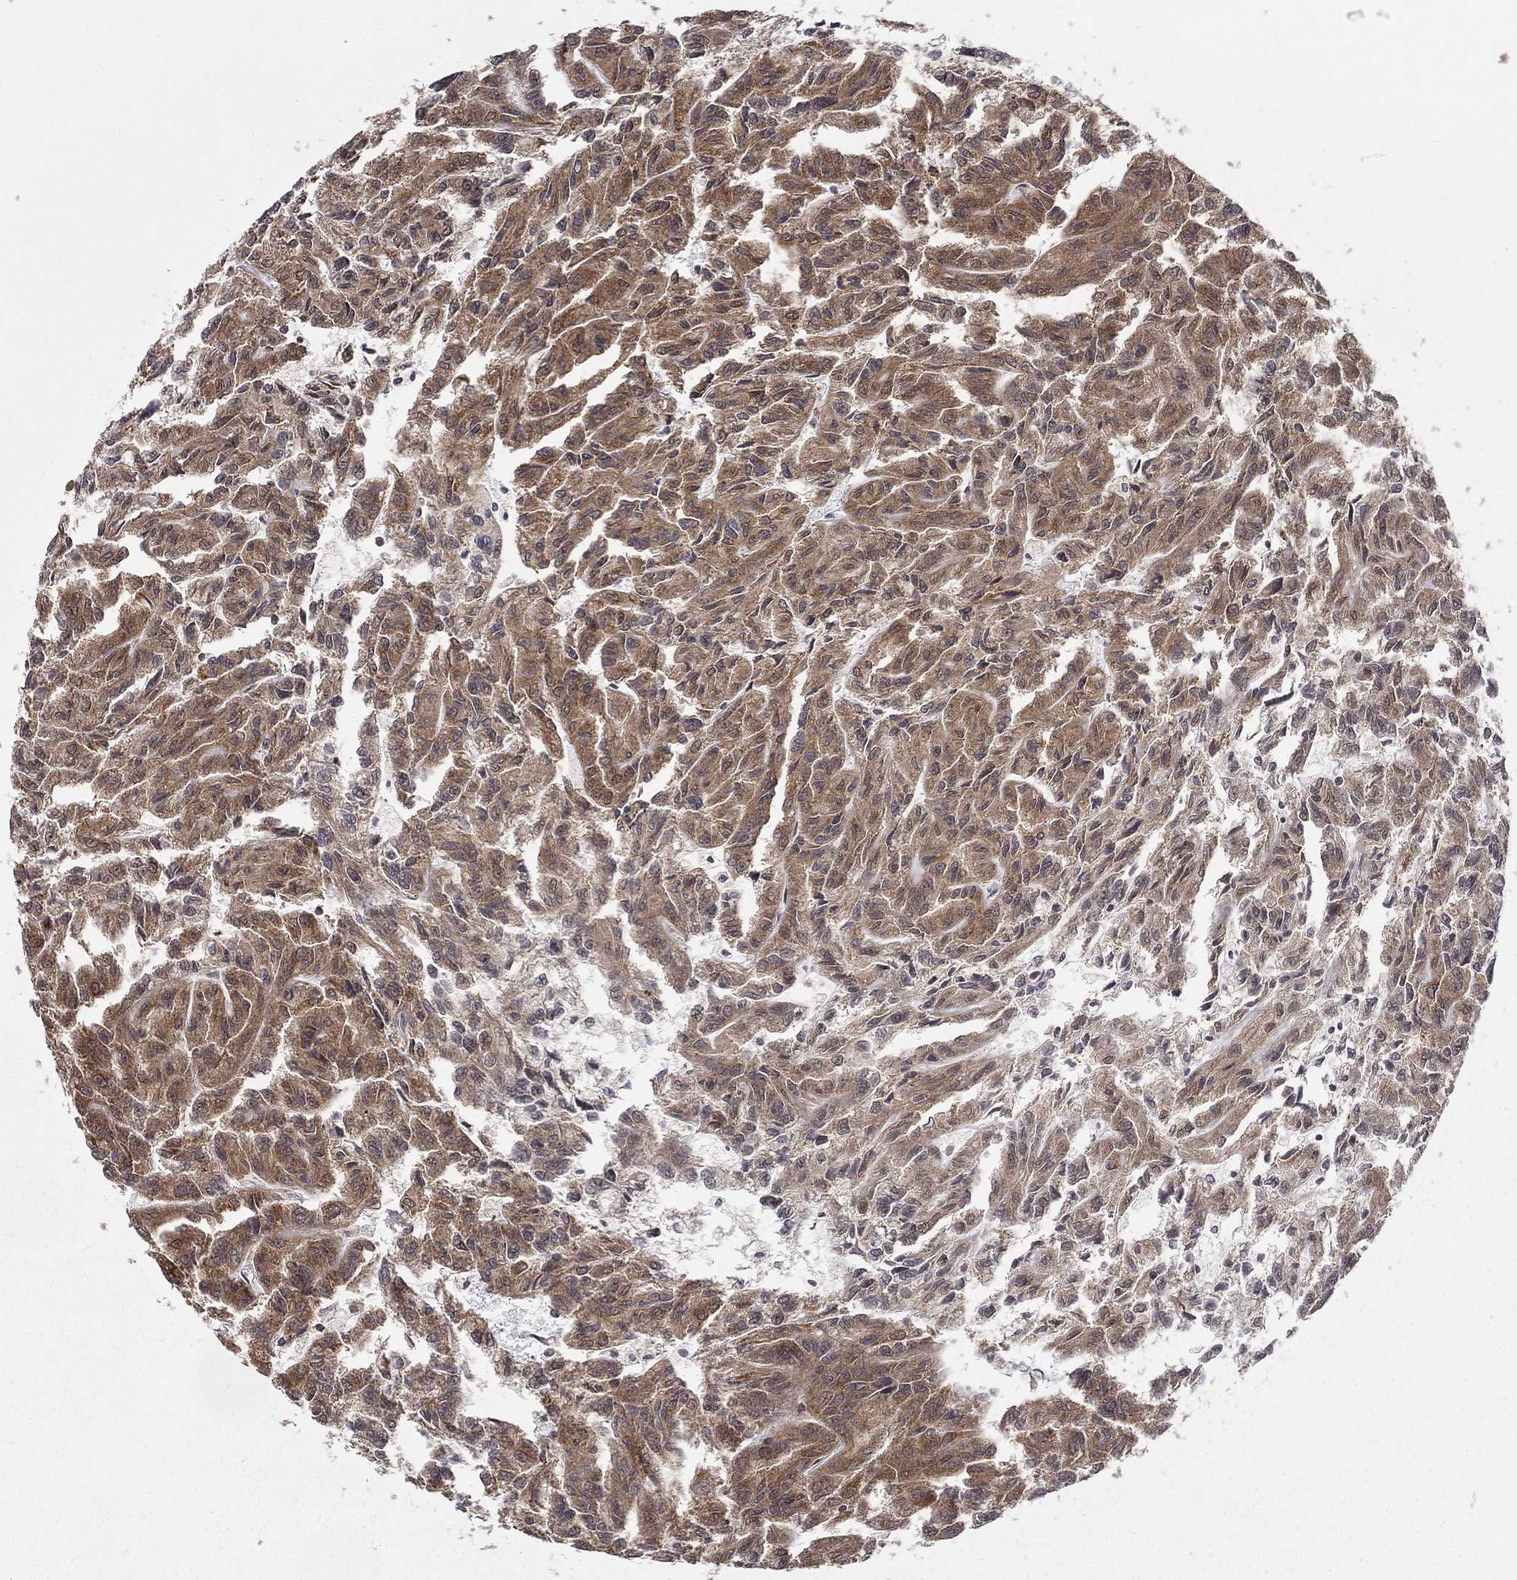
{"staining": {"intensity": "moderate", "quantity": ">75%", "location": "cytoplasmic/membranous"}, "tissue": "renal cancer", "cell_type": "Tumor cells", "image_type": "cancer", "snomed": [{"axis": "morphology", "description": "Adenocarcinoma, NOS"}, {"axis": "topography", "description": "Kidney"}], "caption": "Adenocarcinoma (renal) stained for a protein (brown) displays moderate cytoplasmic/membranous positive expression in approximately >75% of tumor cells.", "gene": "BMERB1", "patient": {"sex": "male", "age": 79}}